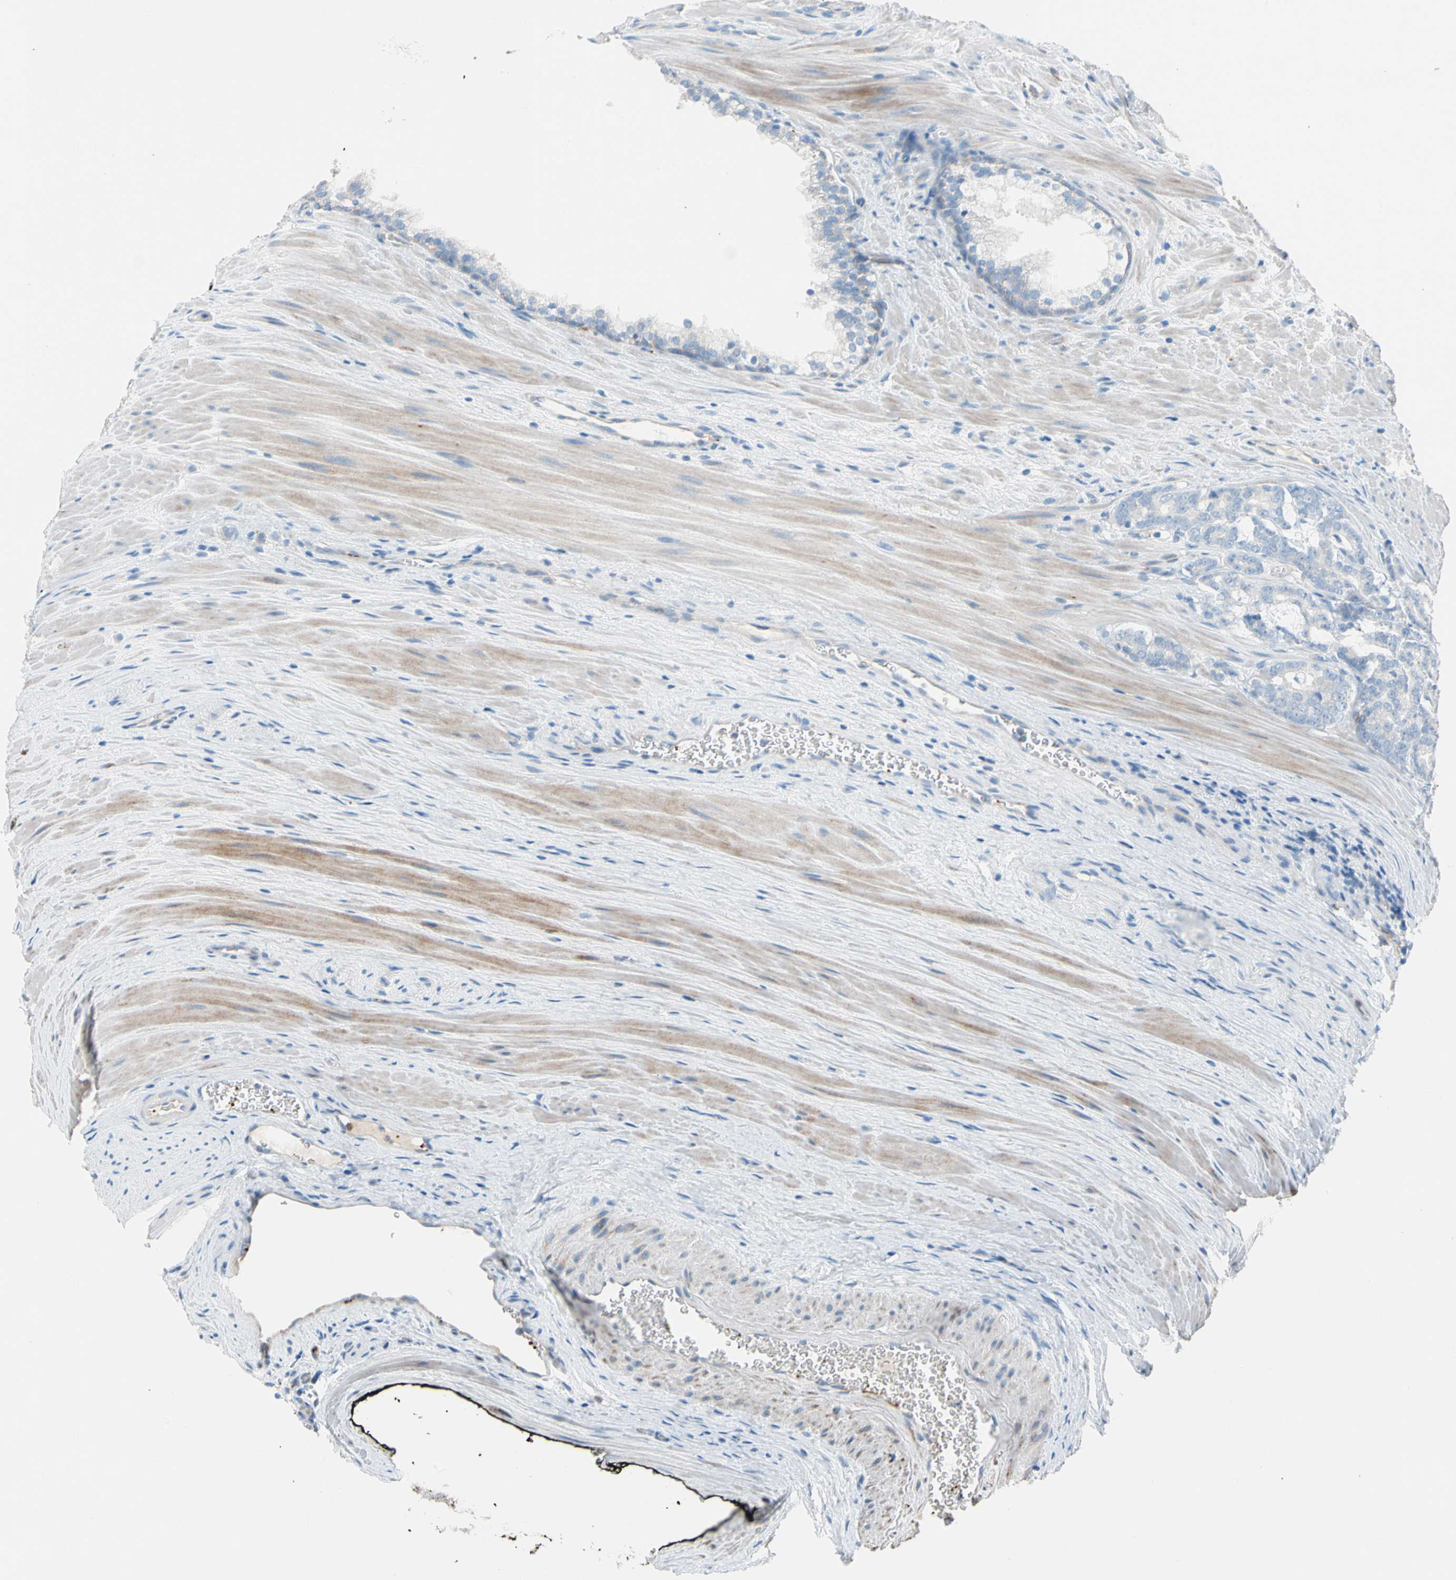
{"staining": {"intensity": "weak", "quantity": ">75%", "location": "cytoplasmic/membranous"}, "tissue": "prostate cancer", "cell_type": "Tumor cells", "image_type": "cancer", "snomed": [{"axis": "morphology", "description": "Adenocarcinoma, Low grade"}, {"axis": "topography", "description": "Prostate"}], "caption": "Immunohistochemistry staining of low-grade adenocarcinoma (prostate), which shows low levels of weak cytoplasmic/membranous staining in about >75% of tumor cells indicating weak cytoplasmic/membranous protein positivity. The staining was performed using DAB (brown) for protein detection and nuclei were counterstained in hematoxylin (blue).", "gene": "LY6G6F", "patient": {"sex": "male", "age": 58}}